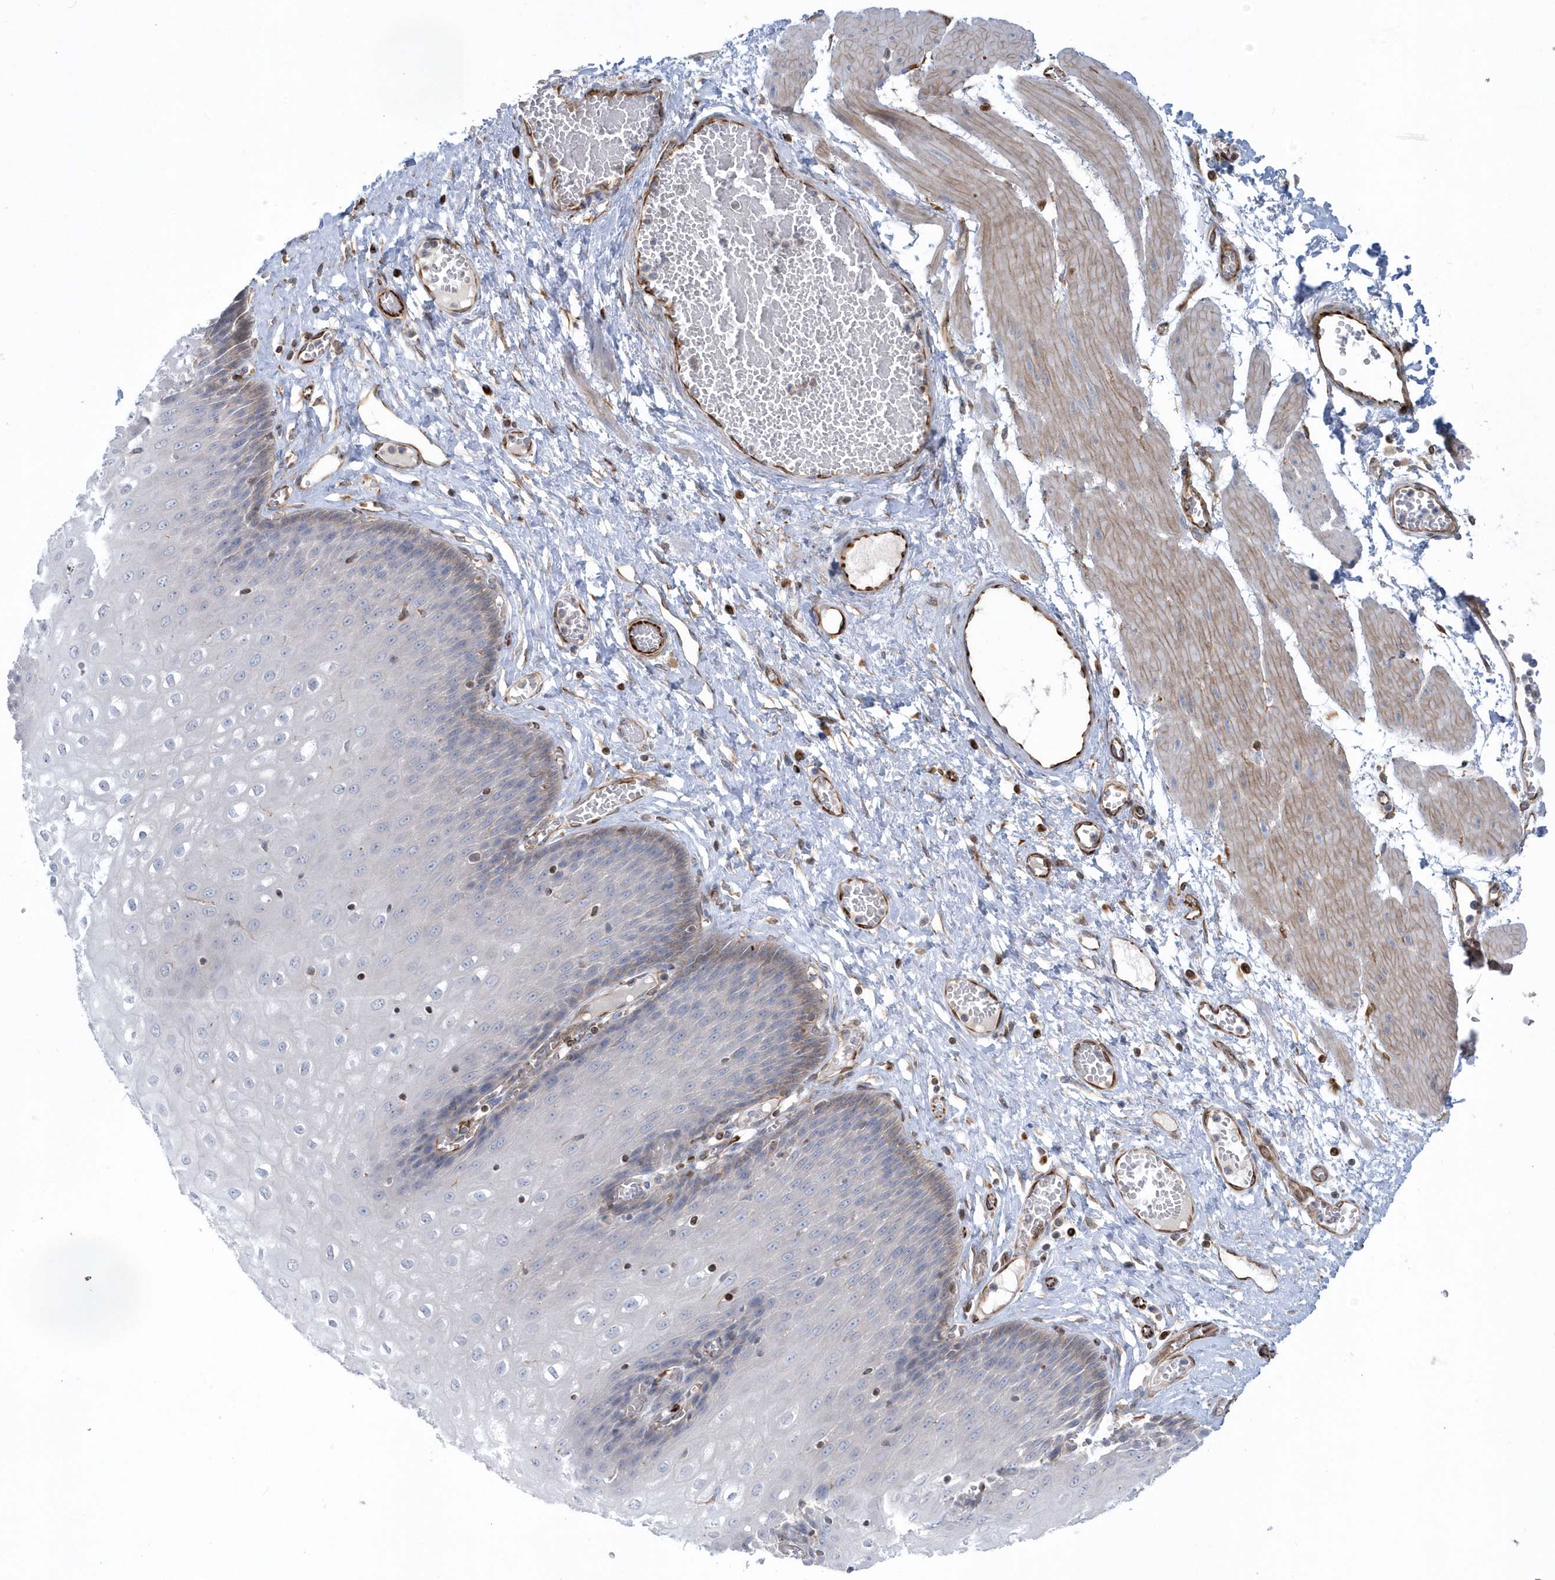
{"staining": {"intensity": "moderate", "quantity": "<25%", "location": "cytoplasmic/membranous"}, "tissue": "esophagus", "cell_type": "Squamous epithelial cells", "image_type": "normal", "snomed": [{"axis": "morphology", "description": "Normal tissue, NOS"}, {"axis": "topography", "description": "Esophagus"}], "caption": "This is a micrograph of immunohistochemistry (IHC) staining of benign esophagus, which shows moderate positivity in the cytoplasmic/membranous of squamous epithelial cells.", "gene": "RAB17", "patient": {"sex": "male", "age": 60}}